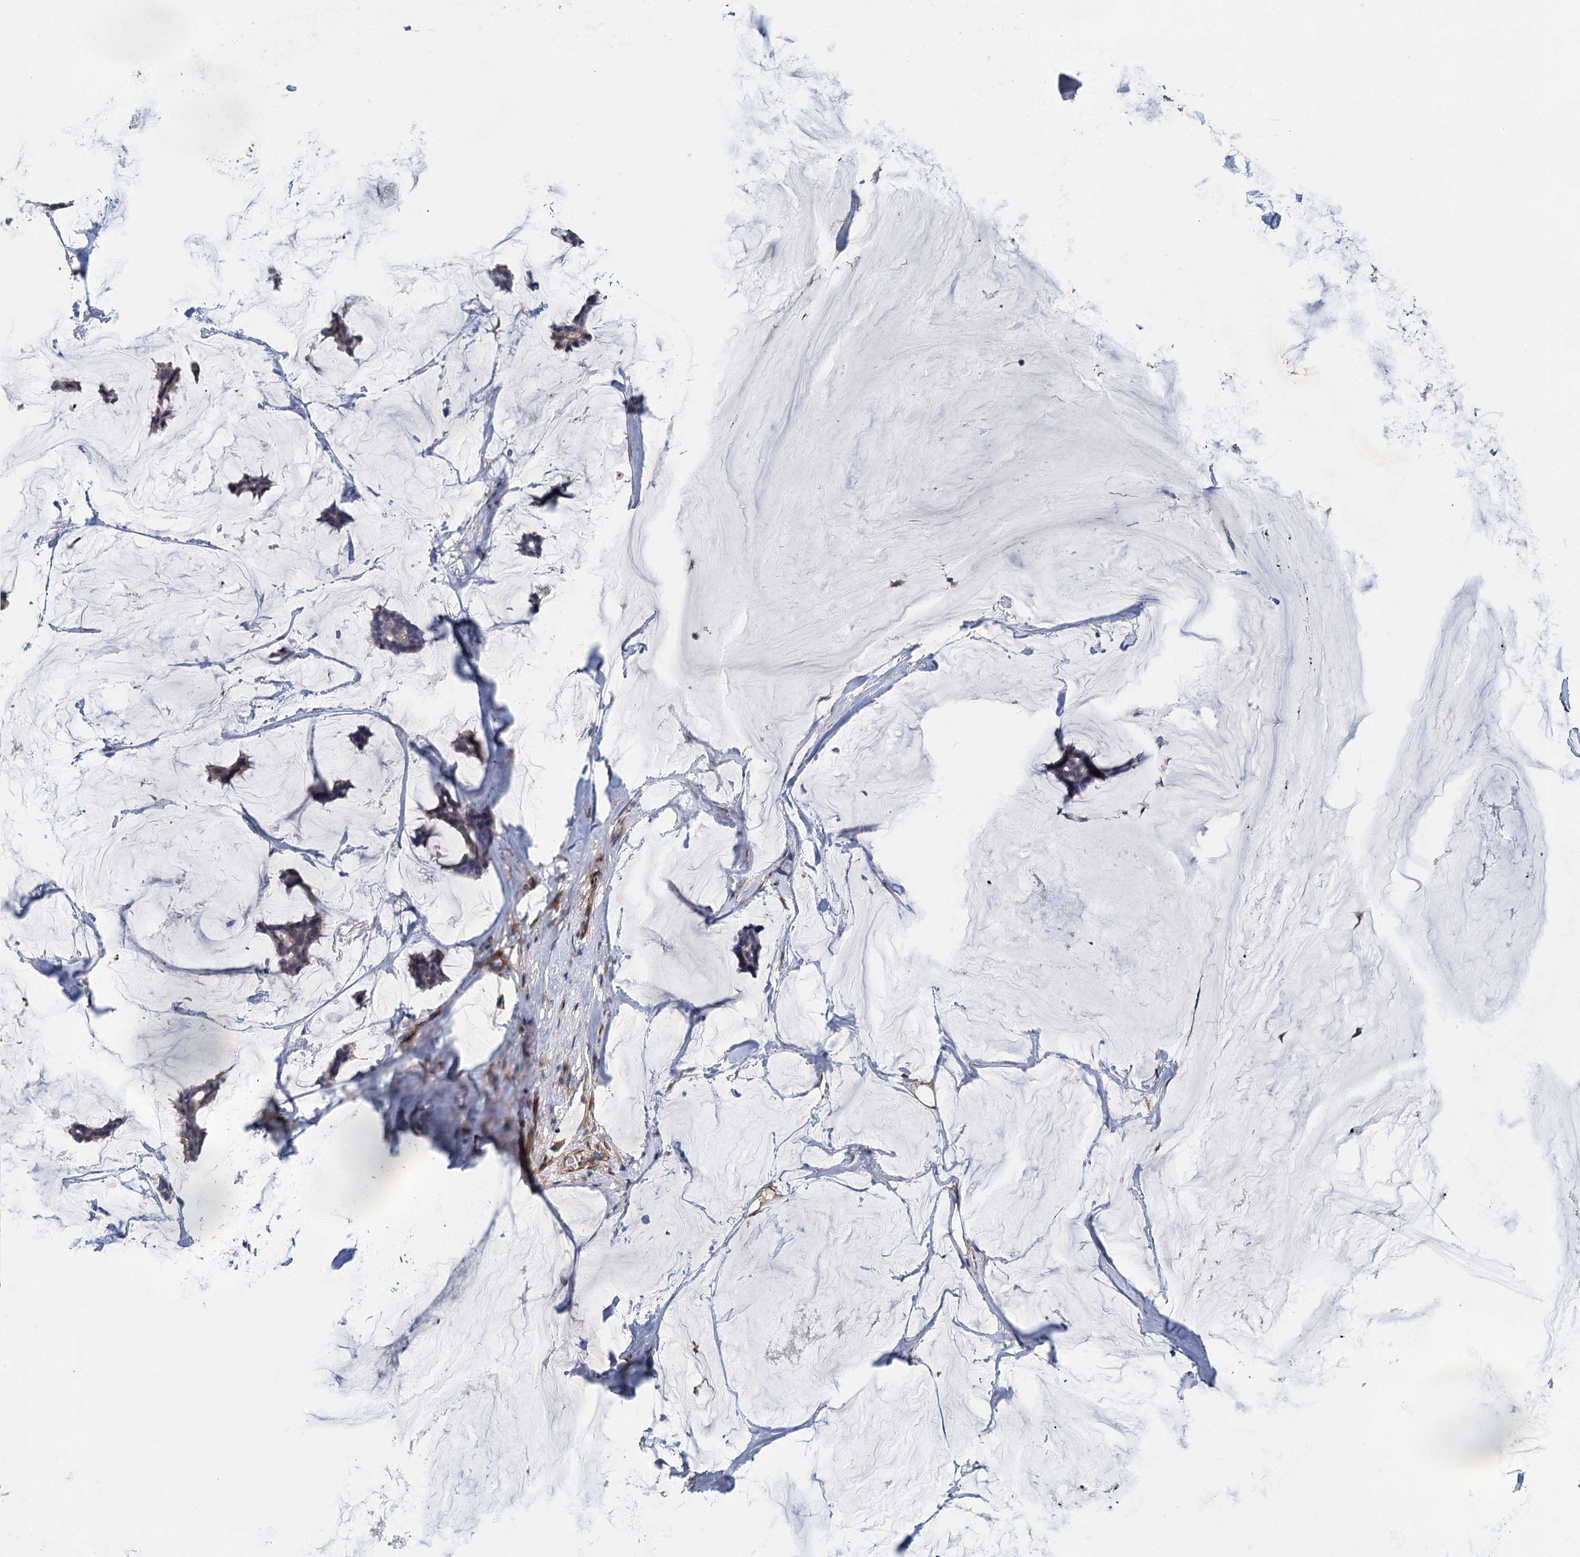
{"staining": {"intensity": "negative", "quantity": "none", "location": "none"}, "tissue": "breast cancer", "cell_type": "Tumor cells", "image_type": "cancer", "snomed": [{"axis": "morphology", "description": "Duct carcinoma"}, {"axis": "topography", "description": "Breast"}], "caption": "Immunohistochemical staining of human breast cancer displays no significant expression in tumor cells.", "gene": "RSAD2", "patient": {"sex": "female", "age": 93}}